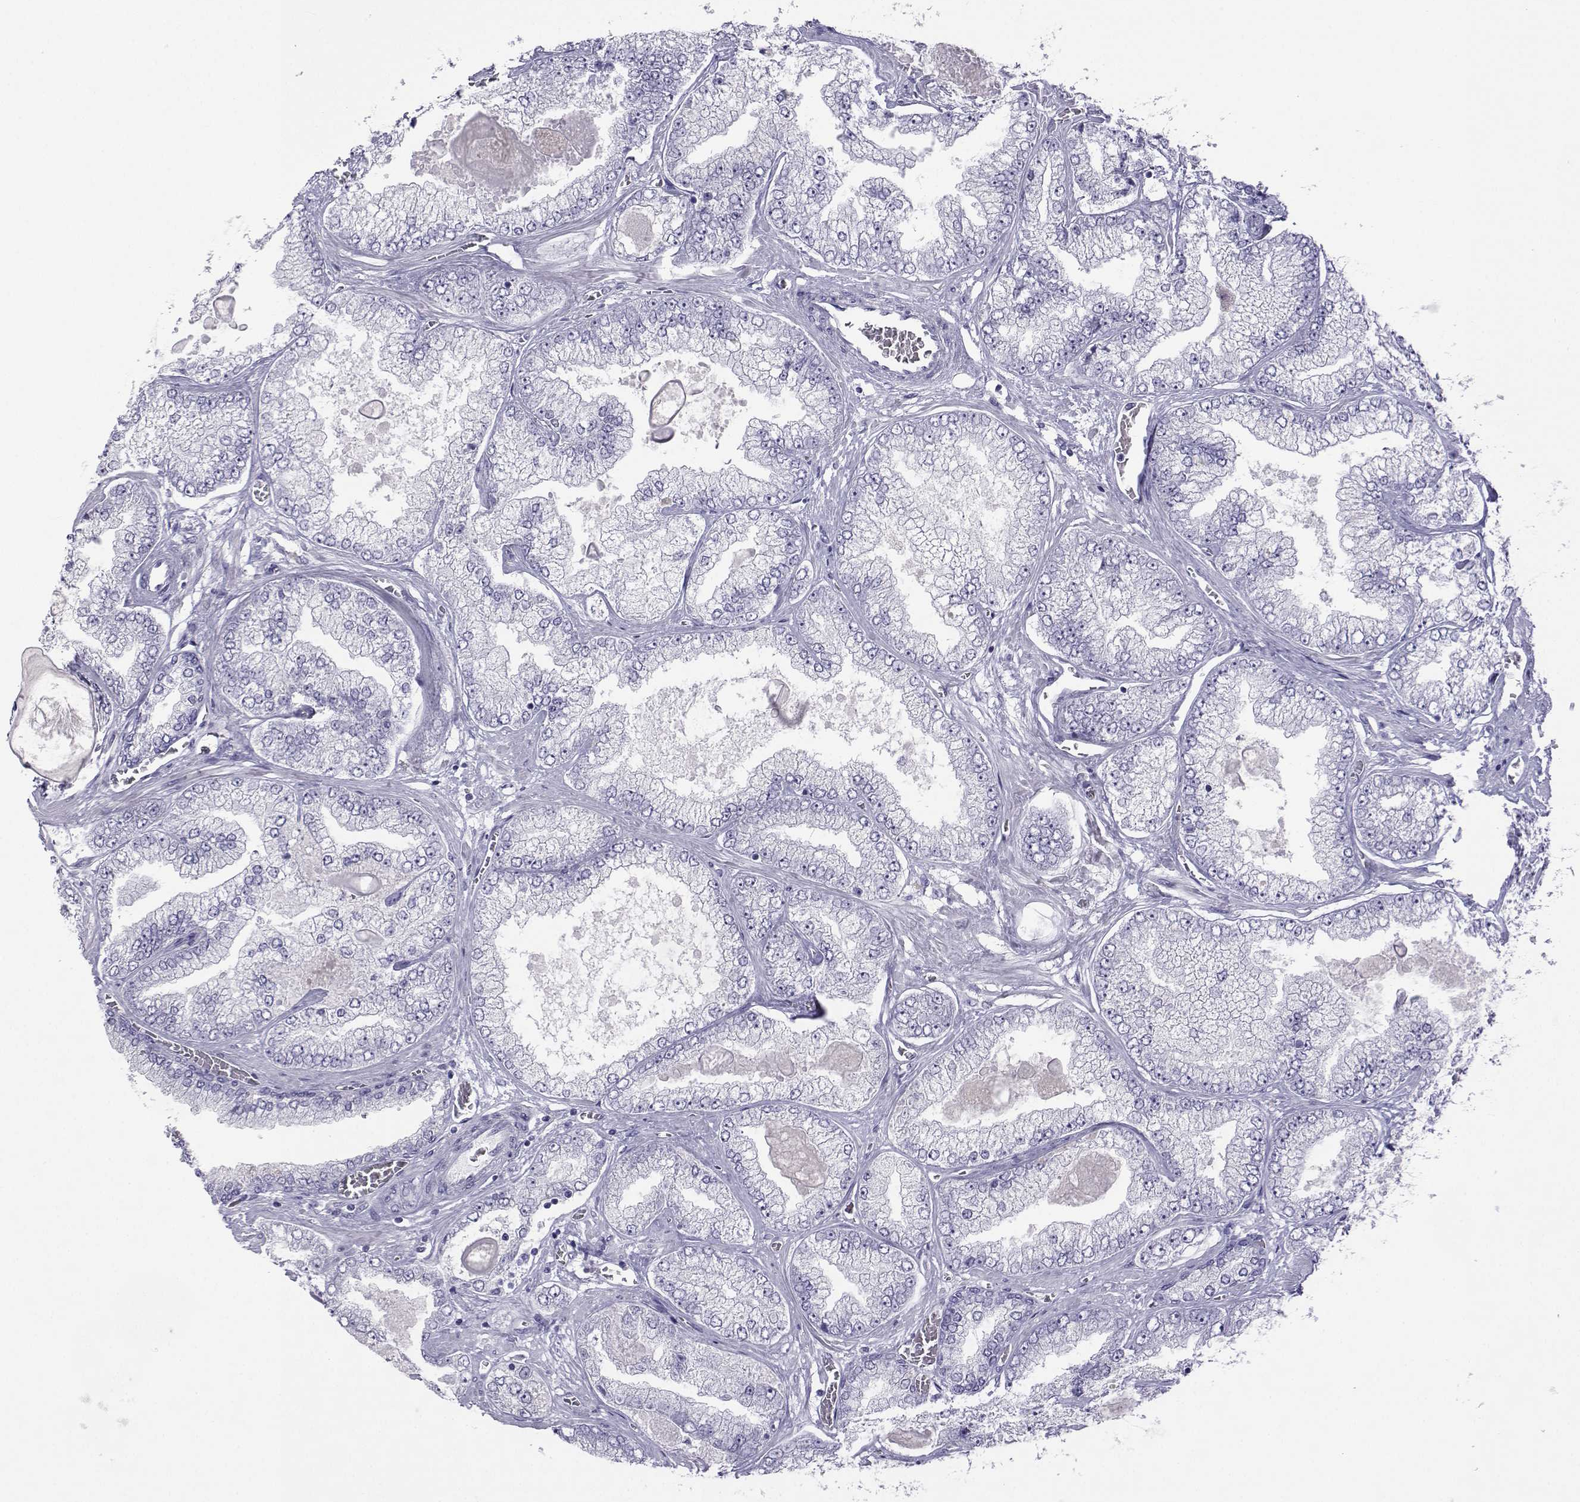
{"staining": {"intensity": "negative", "quantity": "none", "location": "none"}, "tissue": "prostate cancer", "cell_type": "Tumor cells", "image_type": "cancer", "snomed": [{"axis": "morphology", "description": "Adenocarcinoma, Low grade"}, {"axis": "topography", "description": "Prostate"}], "caption": "Tumor cells are negative for brown protein staining in adenocarcinoma (low-grade) (prostate).", "gene": "ACTL7A", "patient": {"sex": "male", "age": 57}}